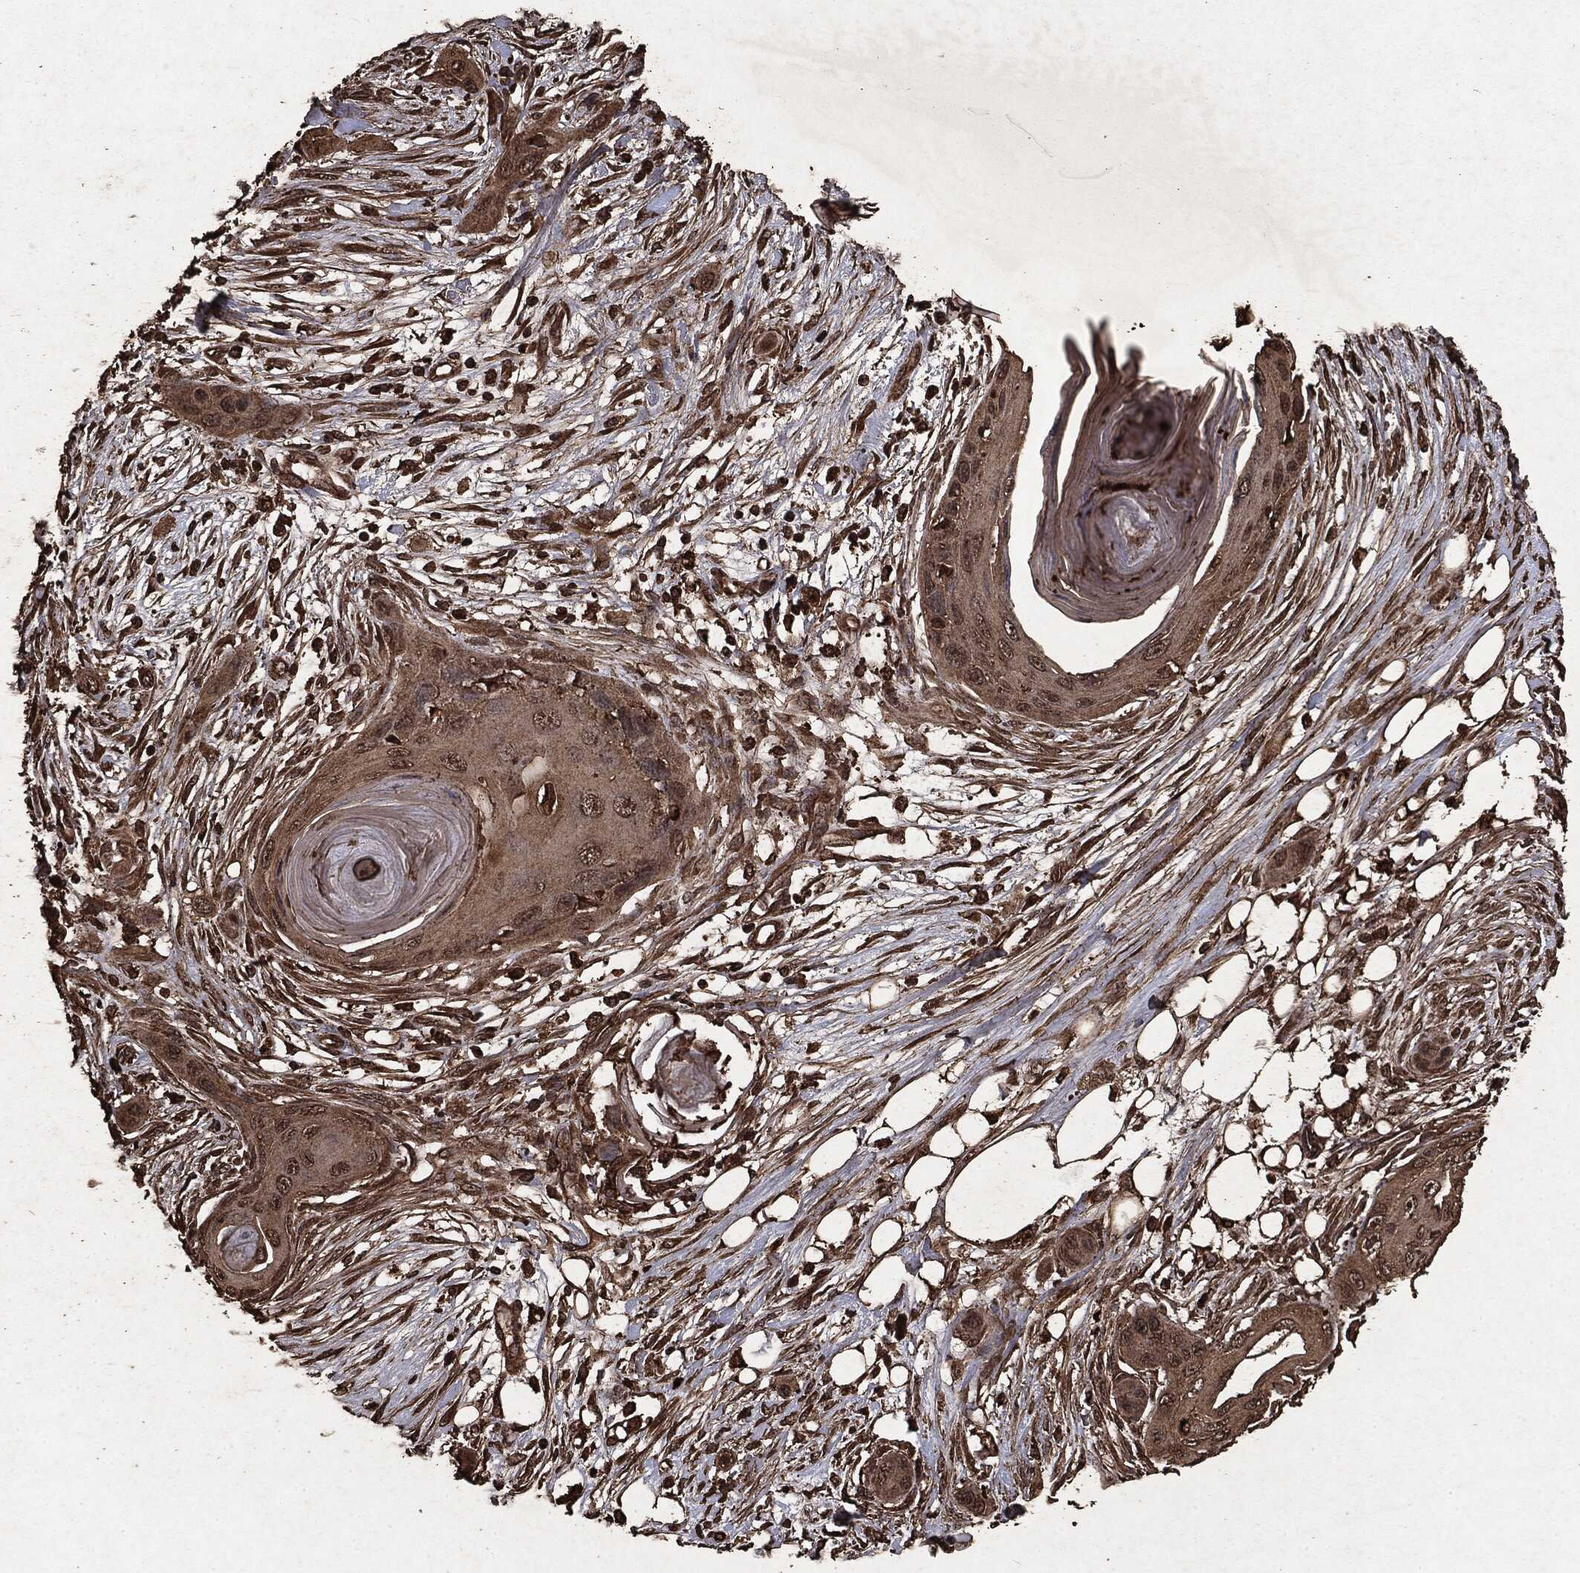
{"staining": {"intensity": "weak", "quantity": ">75%", "location": "cytoplasmic/membranous"}, "tissue": "skin cancer", "cell_type": "Tumor cells", "image_type": "cancer", "snomed": [{"axis": "morphology", "description": "Squamous cell carcinoma, NOS"}, {"axis": "topography", "description": "Skin"}], "caption": "Immunohistochemistry (IHC) of skin cancer (squamous cell carcinoma) displays low levels of weak cytoplasmic/membranous positivity in about >75% of tumor cells. (DAB IHC with brightfield microscopy, high magnification).", "gene": "ARAF", "patient": {"sex": "male", "age": 79}}